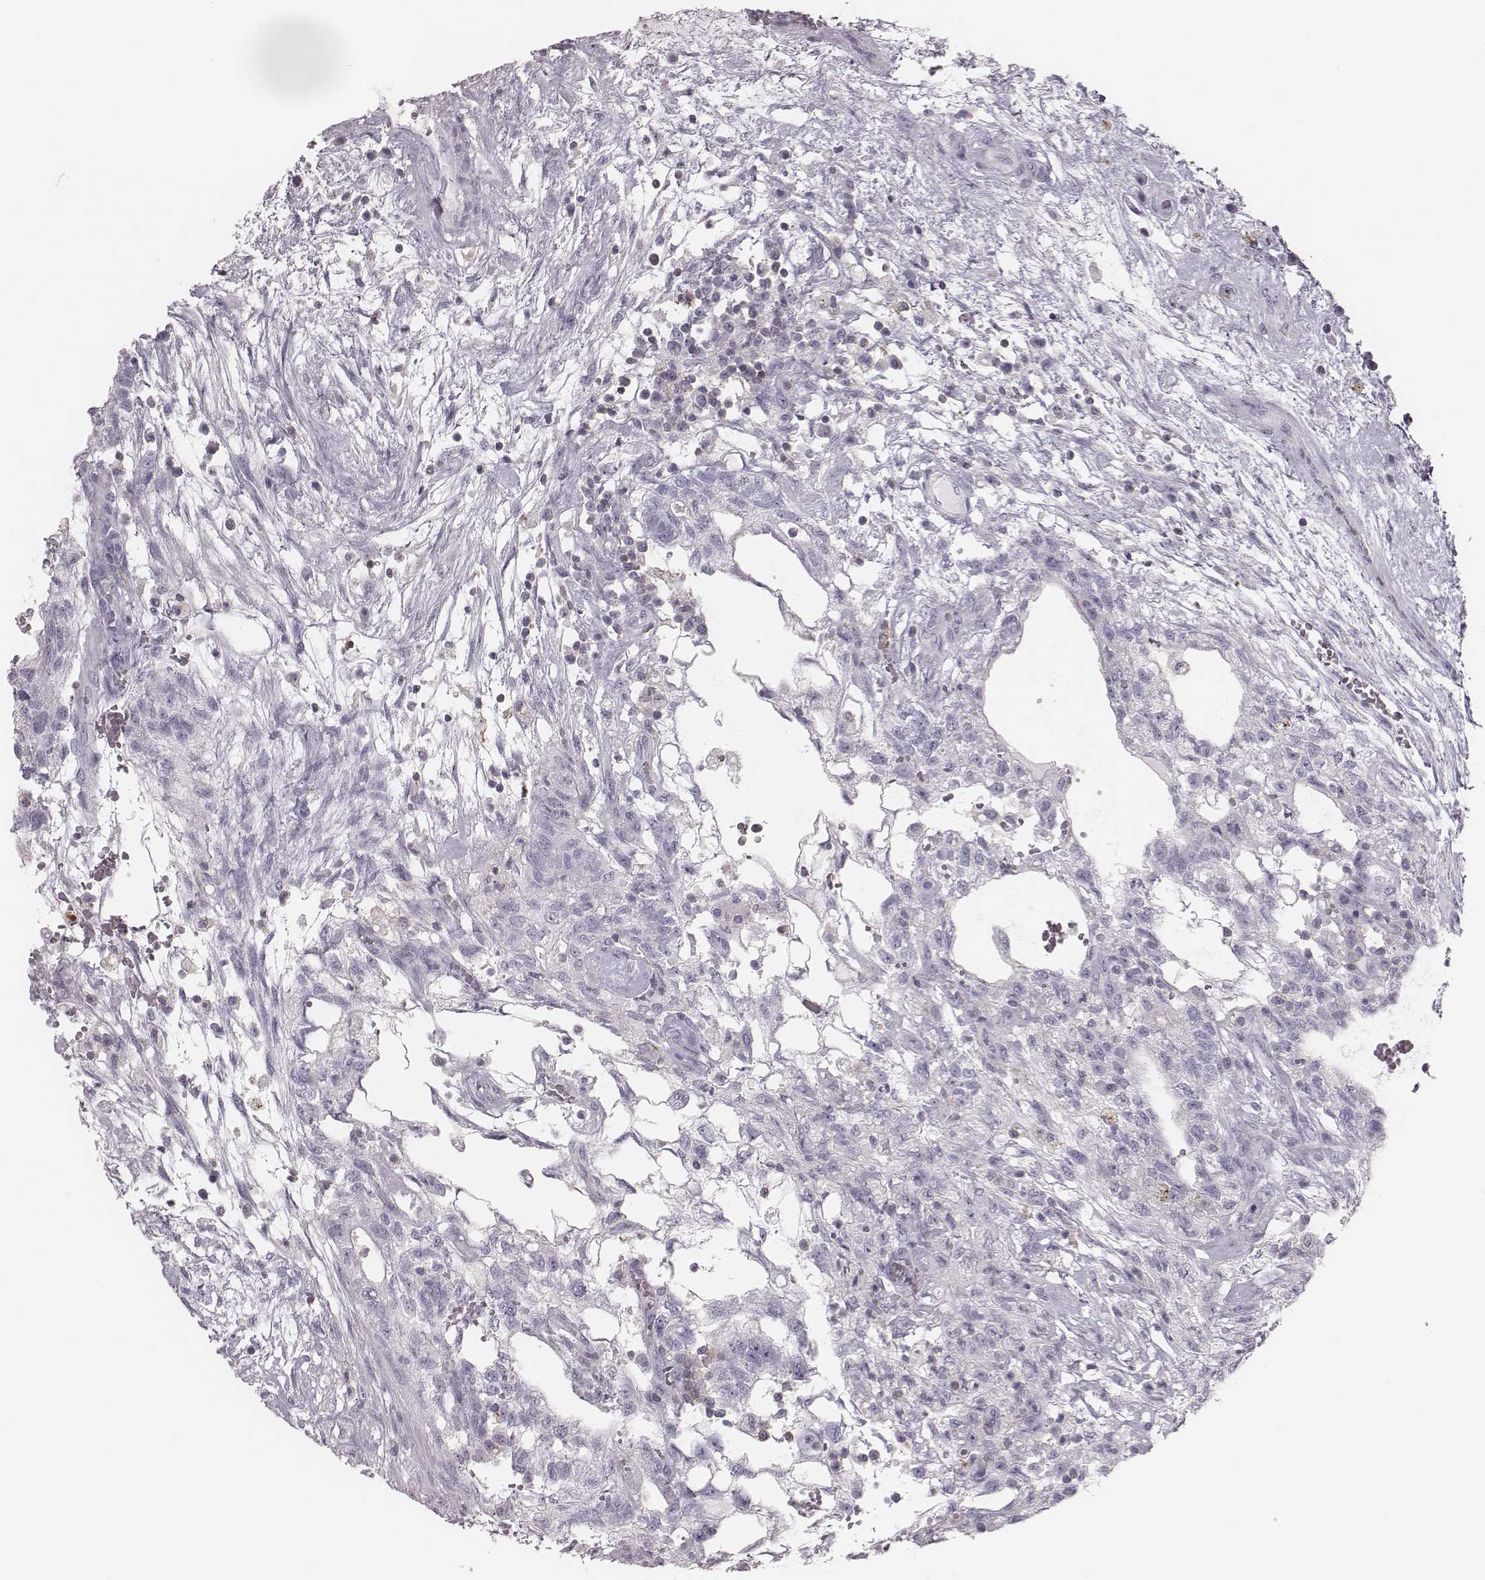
{"staining": {"intensity": "negative", "quantity": "none", "location": "none"}, "tissue": "testis cancer", "cell_type": "Tumor cells", "image_type": "cancer", "snomed": [{"axis": "morphology", "description": "Normal tissue, NOS"}, {"axis": "morphology", "description": "Carcinoma, Embryonal, NOS"}, {"axis": "topography", "description": "Testis"}], "caption": "DAB immunohistochemical staining of human testis embryonal carcinoma reveals no significant positivity in tumor cells. Nuclei are stained in blue.", "gene": "ZNF365", "patient": {"sex": "male", "age": 32}}